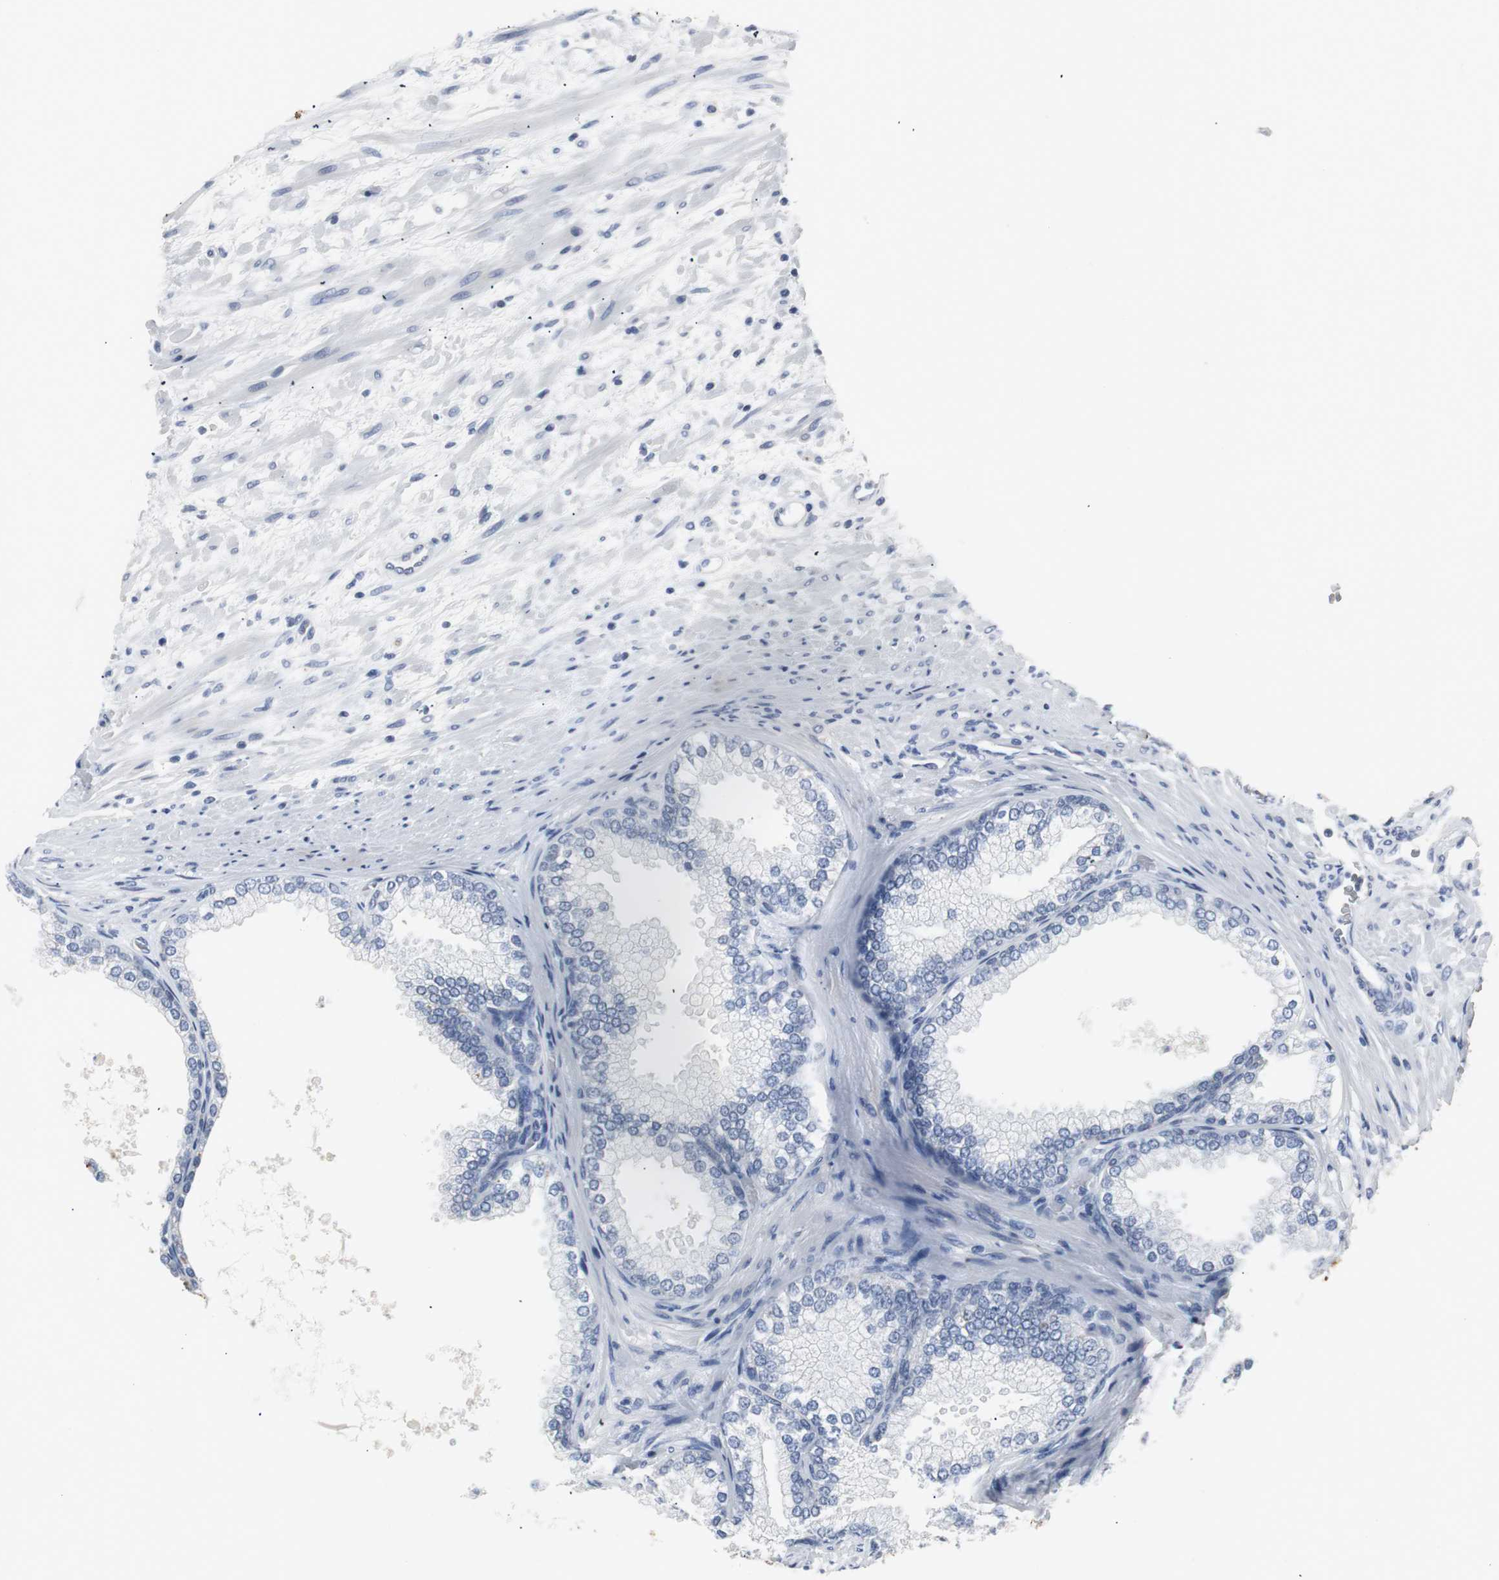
{"staining": {"intensity": "negative", "quantity": "none", "location": "none"}, "tissue": "prostate", "cell_type": "Glandular cells", "image_type": "normal", "snomed": [{"axis": "morphology", "description": "Normal tissue, NOS"}, {"axis": "topography", "description": "Prostate"}], "caption": "Immunohistochemistry (IHC) histopathology image of benign human prostate stained for a protein (brown), which exhibits no staining in glandular cells. Nuclei are stained in blue.", "gene": "LRP2", "patient": {"sex": "male", "age": 76}}